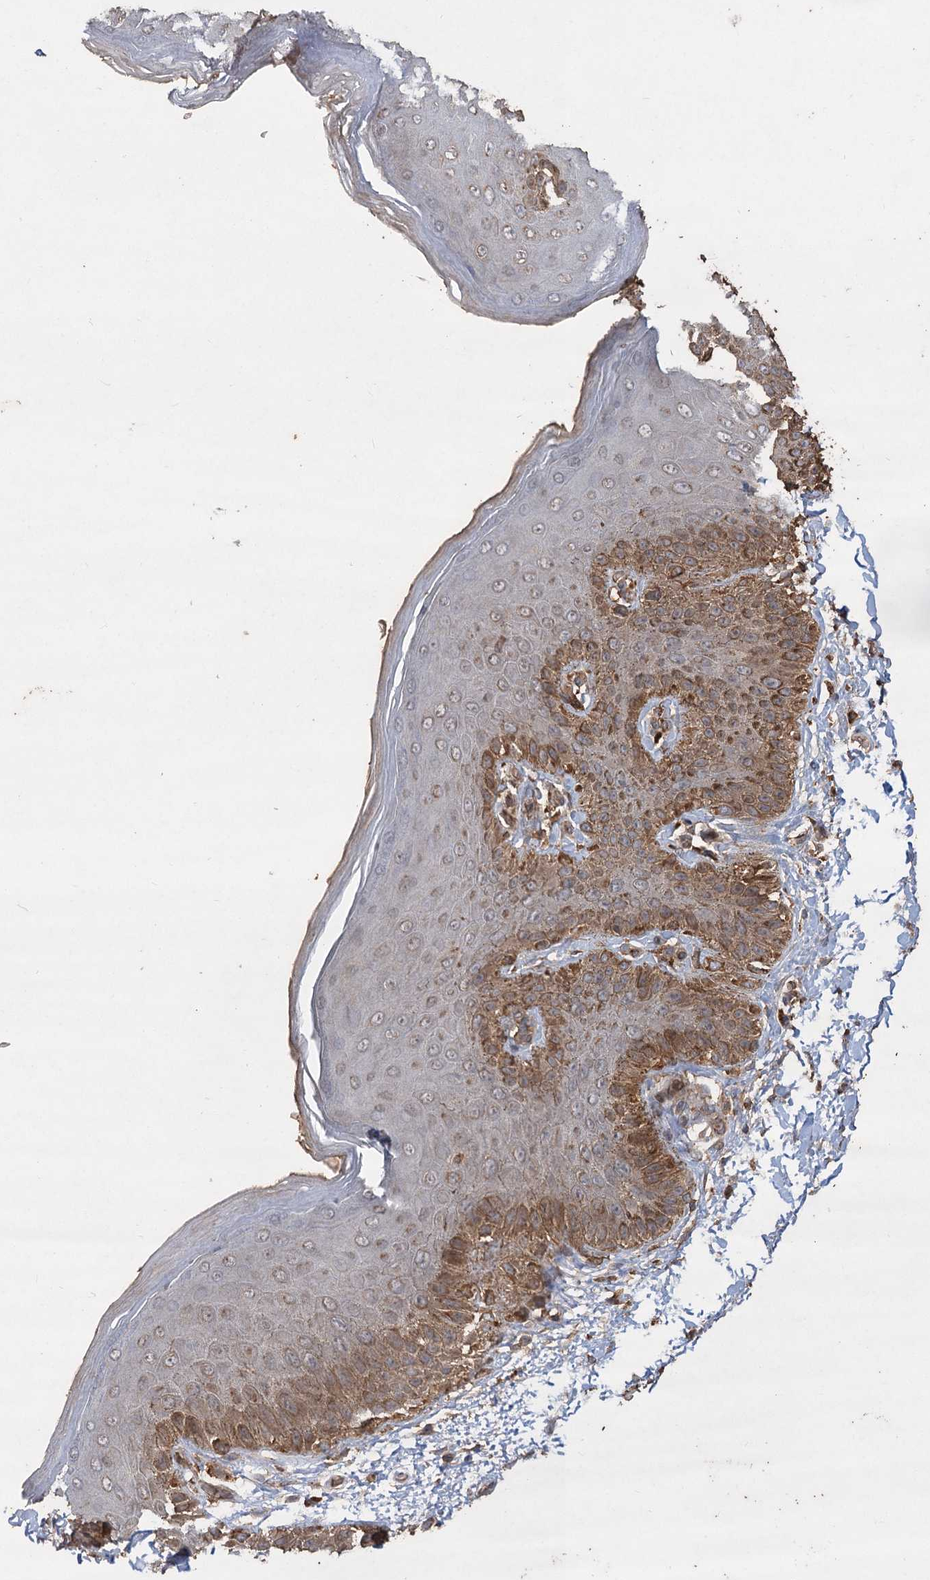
{"staining": {"intensity": "moderate", "quantity": ">75%", "location": "cytoplasmic/membranous"}, "tissue": "skin", "cell_type": "Epidermal cells", "image_type": "normal", "snomed": [{"axis": "morphology", "description": "Normal tissue, NOS"}, {"axis": "topography", "description": "Anal"}], "caption": "Protein analysis of unremarkable skin reveals moderate cytoplasmic/membranous expression in approximately >75% of epidermal cells.", "gene": "PIK3C2A", "patient": {"sex": "male", "age": 44}}